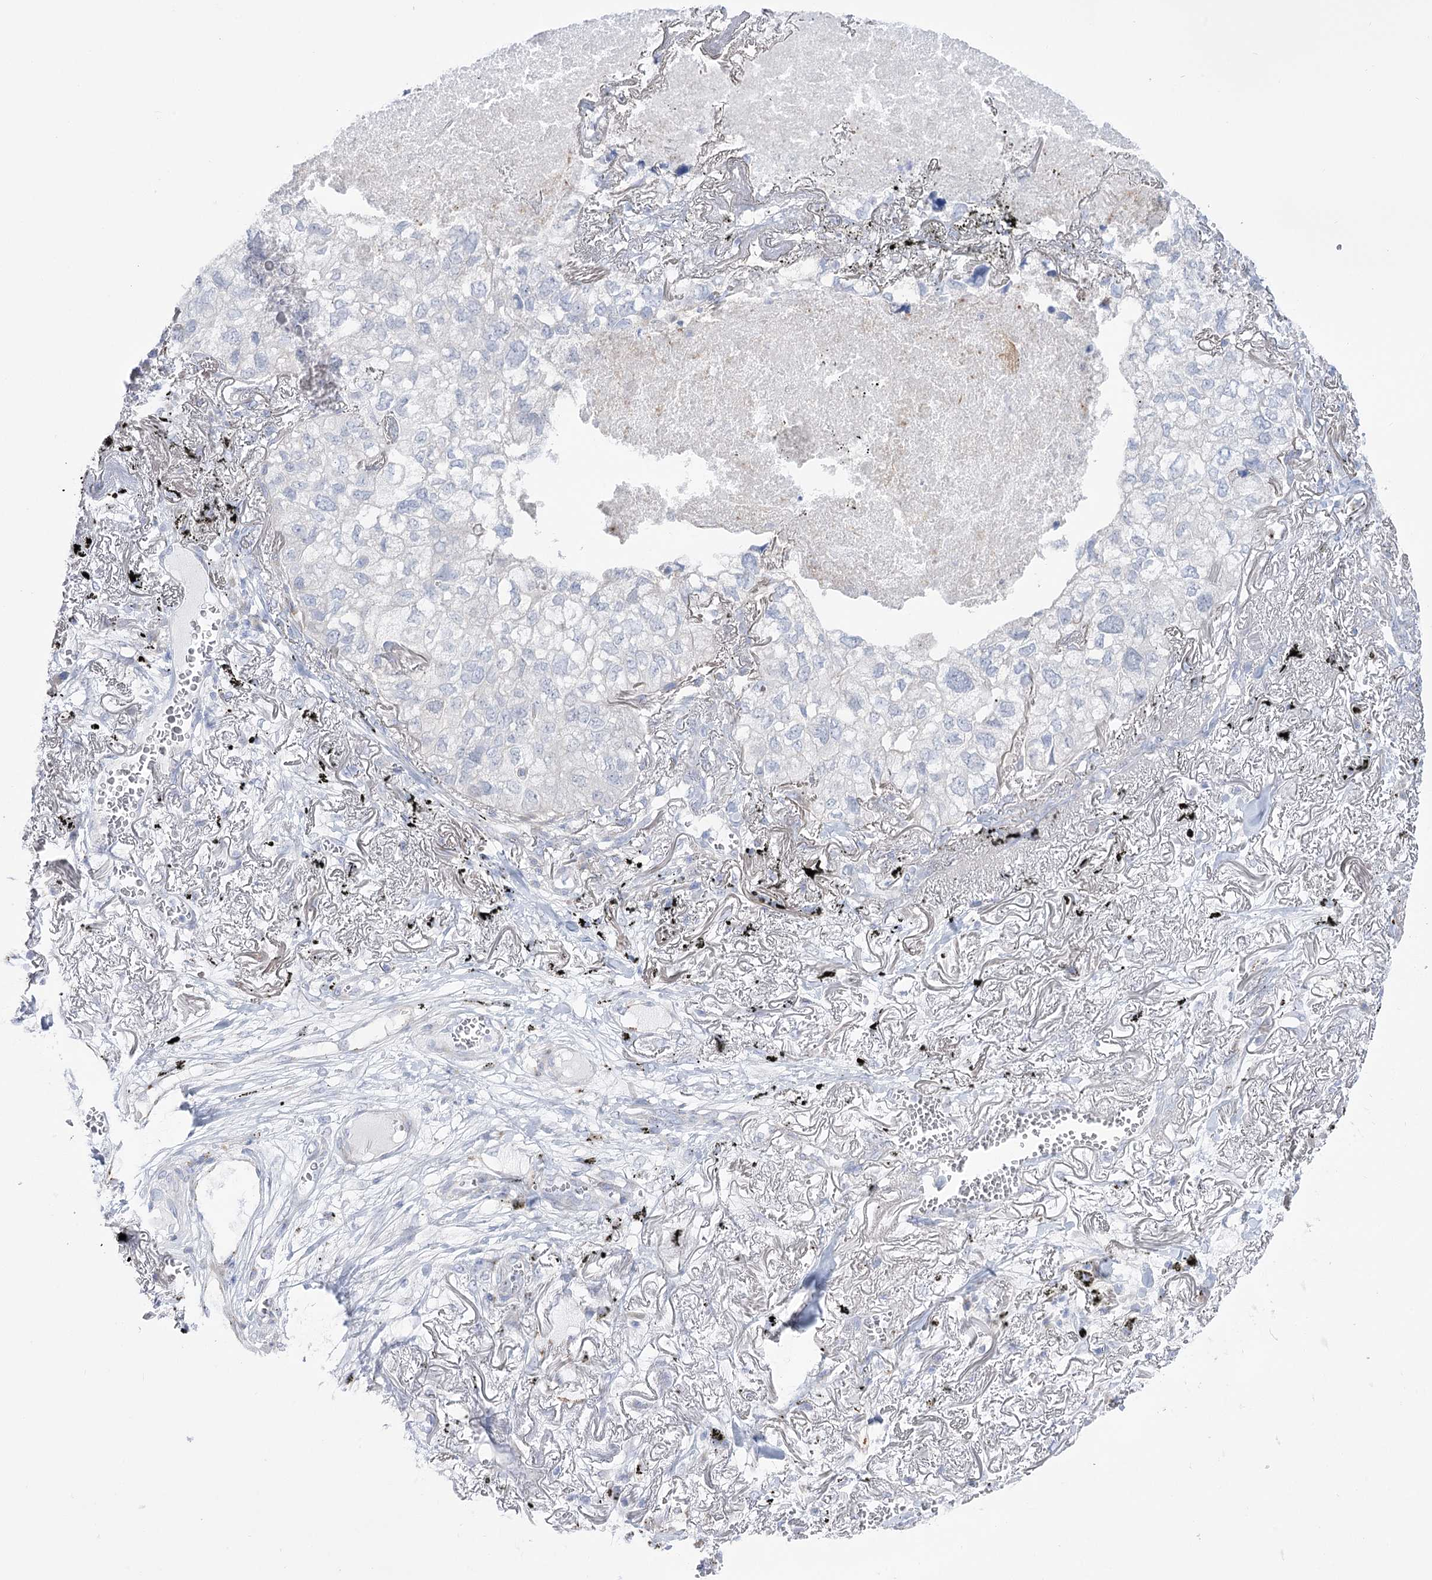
{"staining": {"intensity": "negative", "quantity": "none", "location": "none"}, "tissue": "lung cancer", "cell_type": "Tumor cells", "image_type": "cancer", "snomed": [{"axis": "morphology", "description": "Adenocarcinoma, NOS"}, {"axis": "topography", "description": "Lung"}], "caption": "Immunohistochemistry (IHC) histopathology image of neoplastic tissue: human lung cancer (adenocarcinoma) stained with DAB exhibits no significant protein positivity in tumor cells.", "gene": "SIAE", "patient": {"sex": "male", "age": 65}}